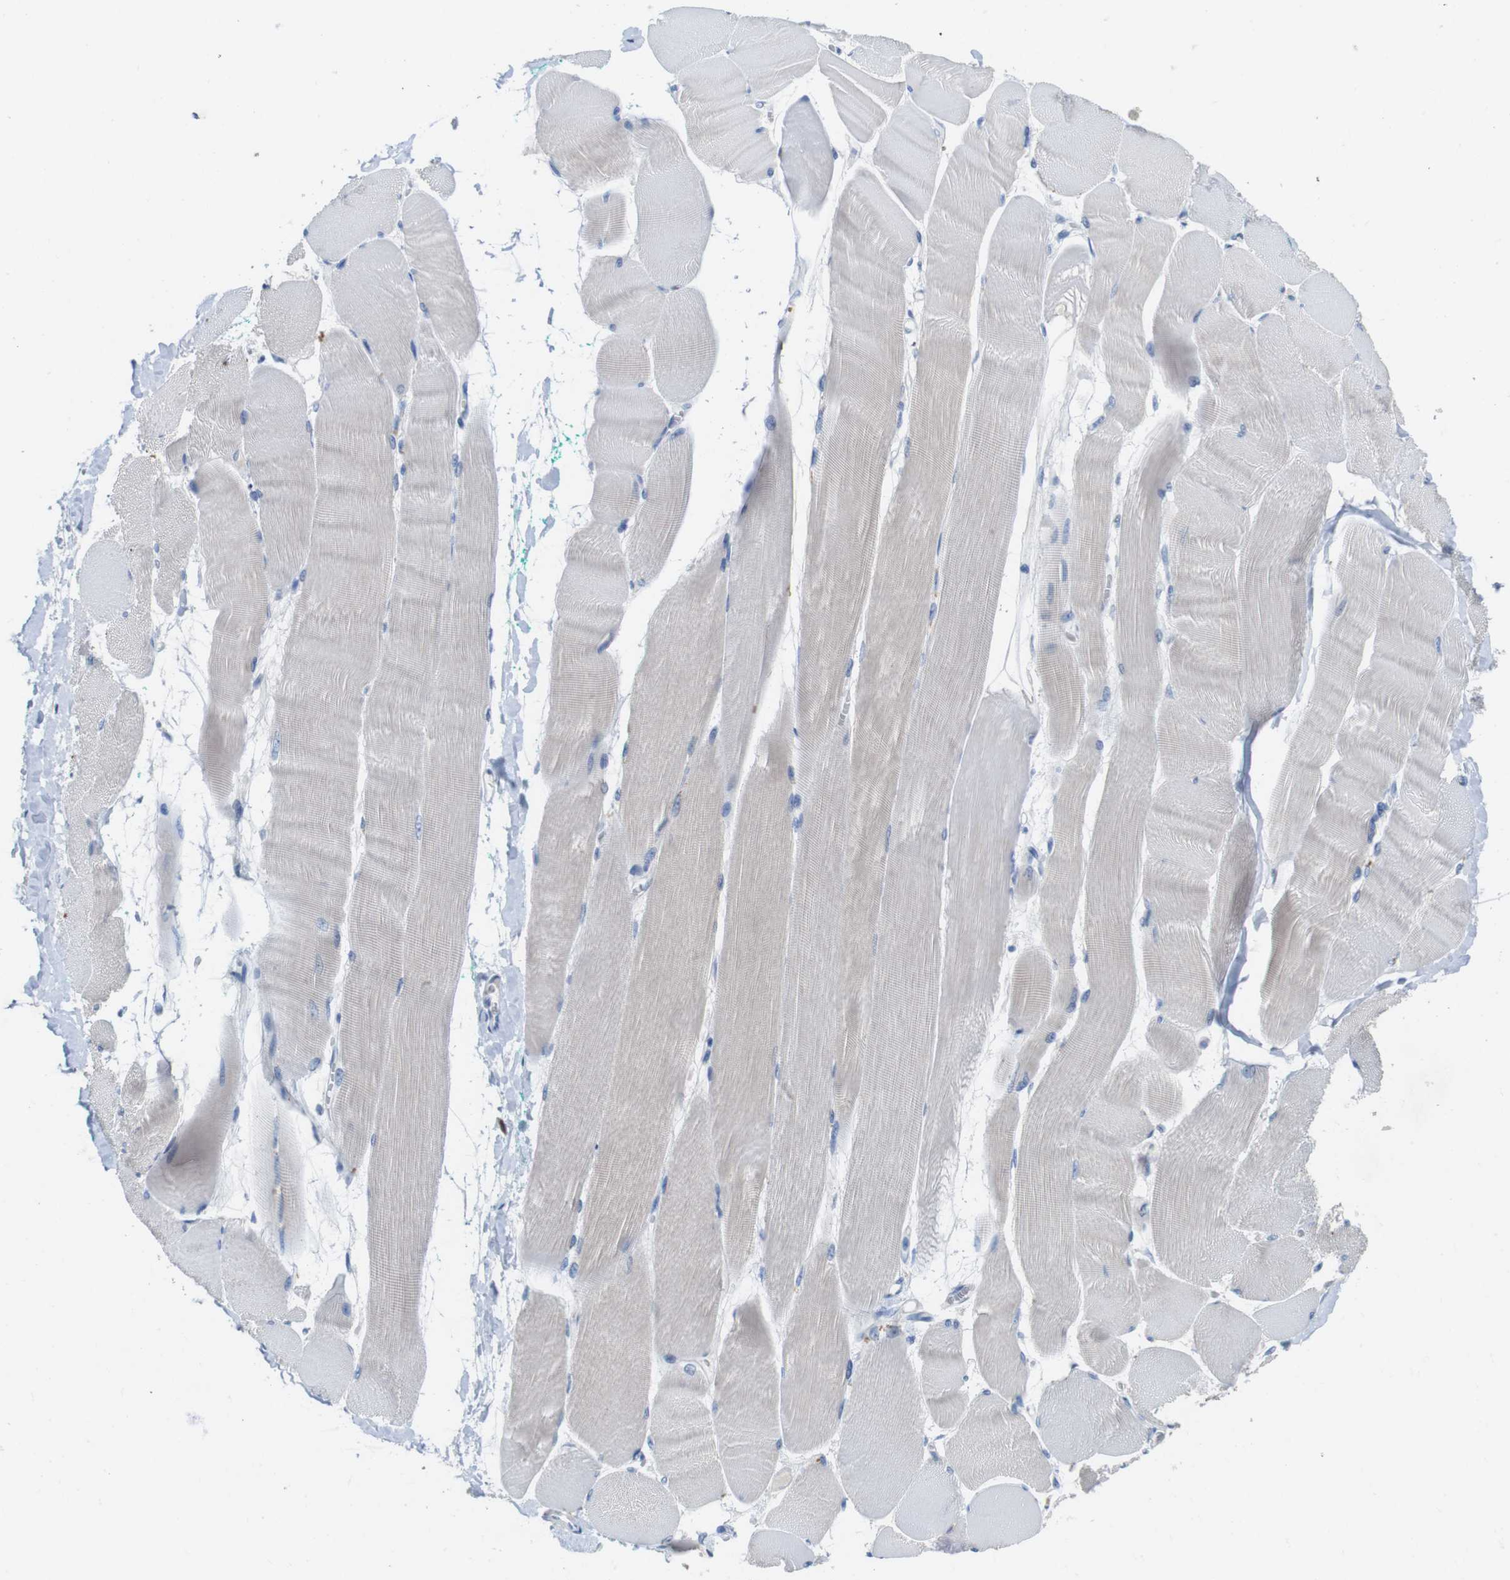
{"staining": {"intensity": "negative", "quantity": "none", "location": "none"}, "tissue": "skeletal muscle", "cell_type": "Myocytes", "image_type": "normal", "snomed": [{"axis": "morphology", "description": "Normal tissue, NOS"}, {"axis": "morphology", "description": "Squamous cell carcinoma, NOS"}, {"axis": "topography", "description": "Skeletal muscle"}], "caption": "Immunohistochemistry (IHC) of benign human skeletal muscle demonstrates no positivity in myocytes. (Immunohistochemistry (IHC), brightfield microscopy, high magnification).", "gene": "SLC2A8", "patient": {"sex": "male", "age": 51}}